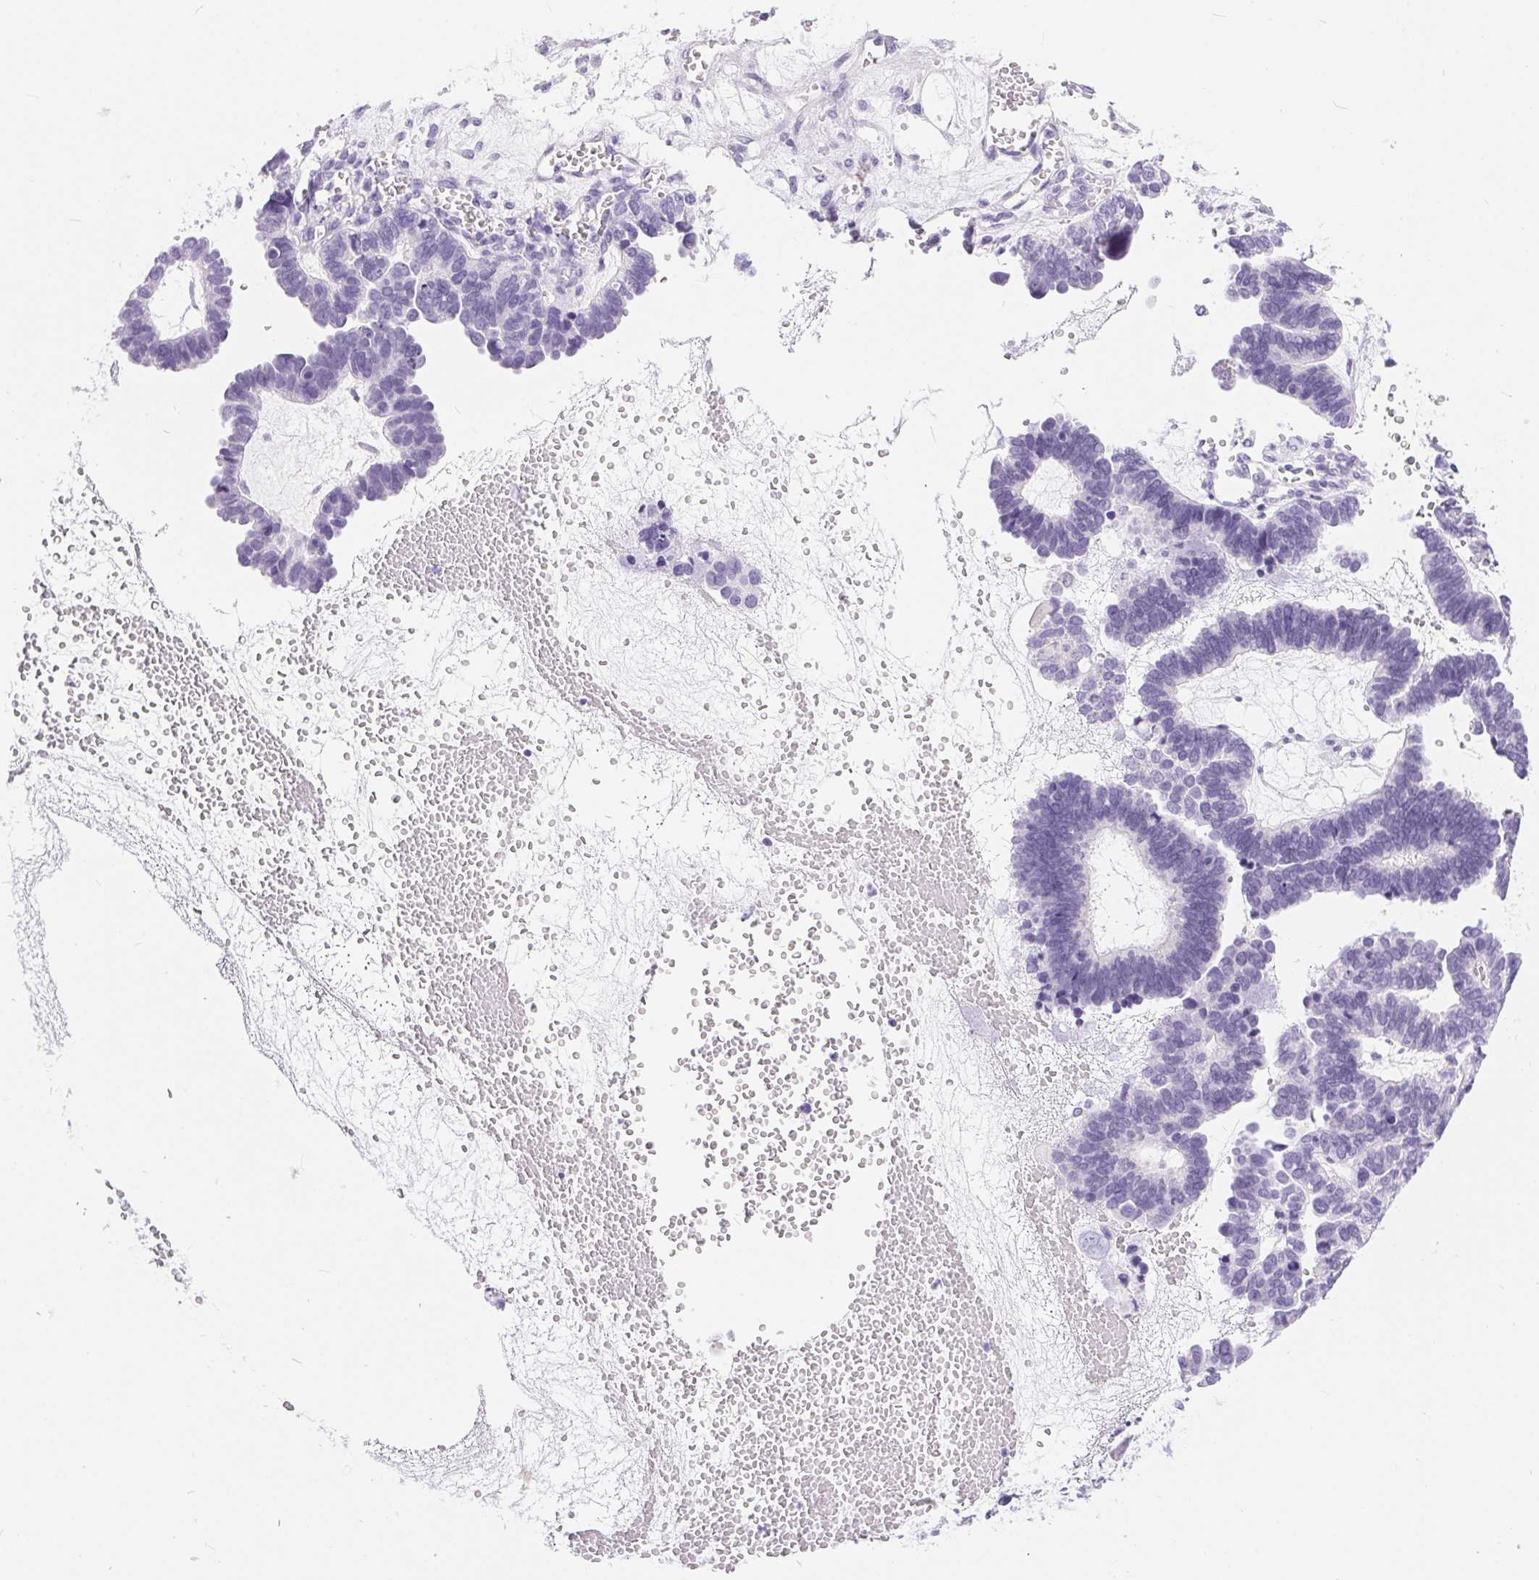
{"staining": {"intensity": "negative", "quantity": "none", "location": "none"}, "tissue": "ovarian cancer", "cell_type": "Tumor cells", "image_type": "cancer", "snomed": [{"axis": "morphology", "description": "Cystadenocarcinoma, serous, NOS"}, {"axis": "topography", "description": "Ovary"}], "caption": "Immunohistochemical staining of human serous cystadenocarcinoma (ovarian) demonstrates no significant expression in tumor cells.", "gene": "XDH", "patient": {"sex": "female", "age": 51}}